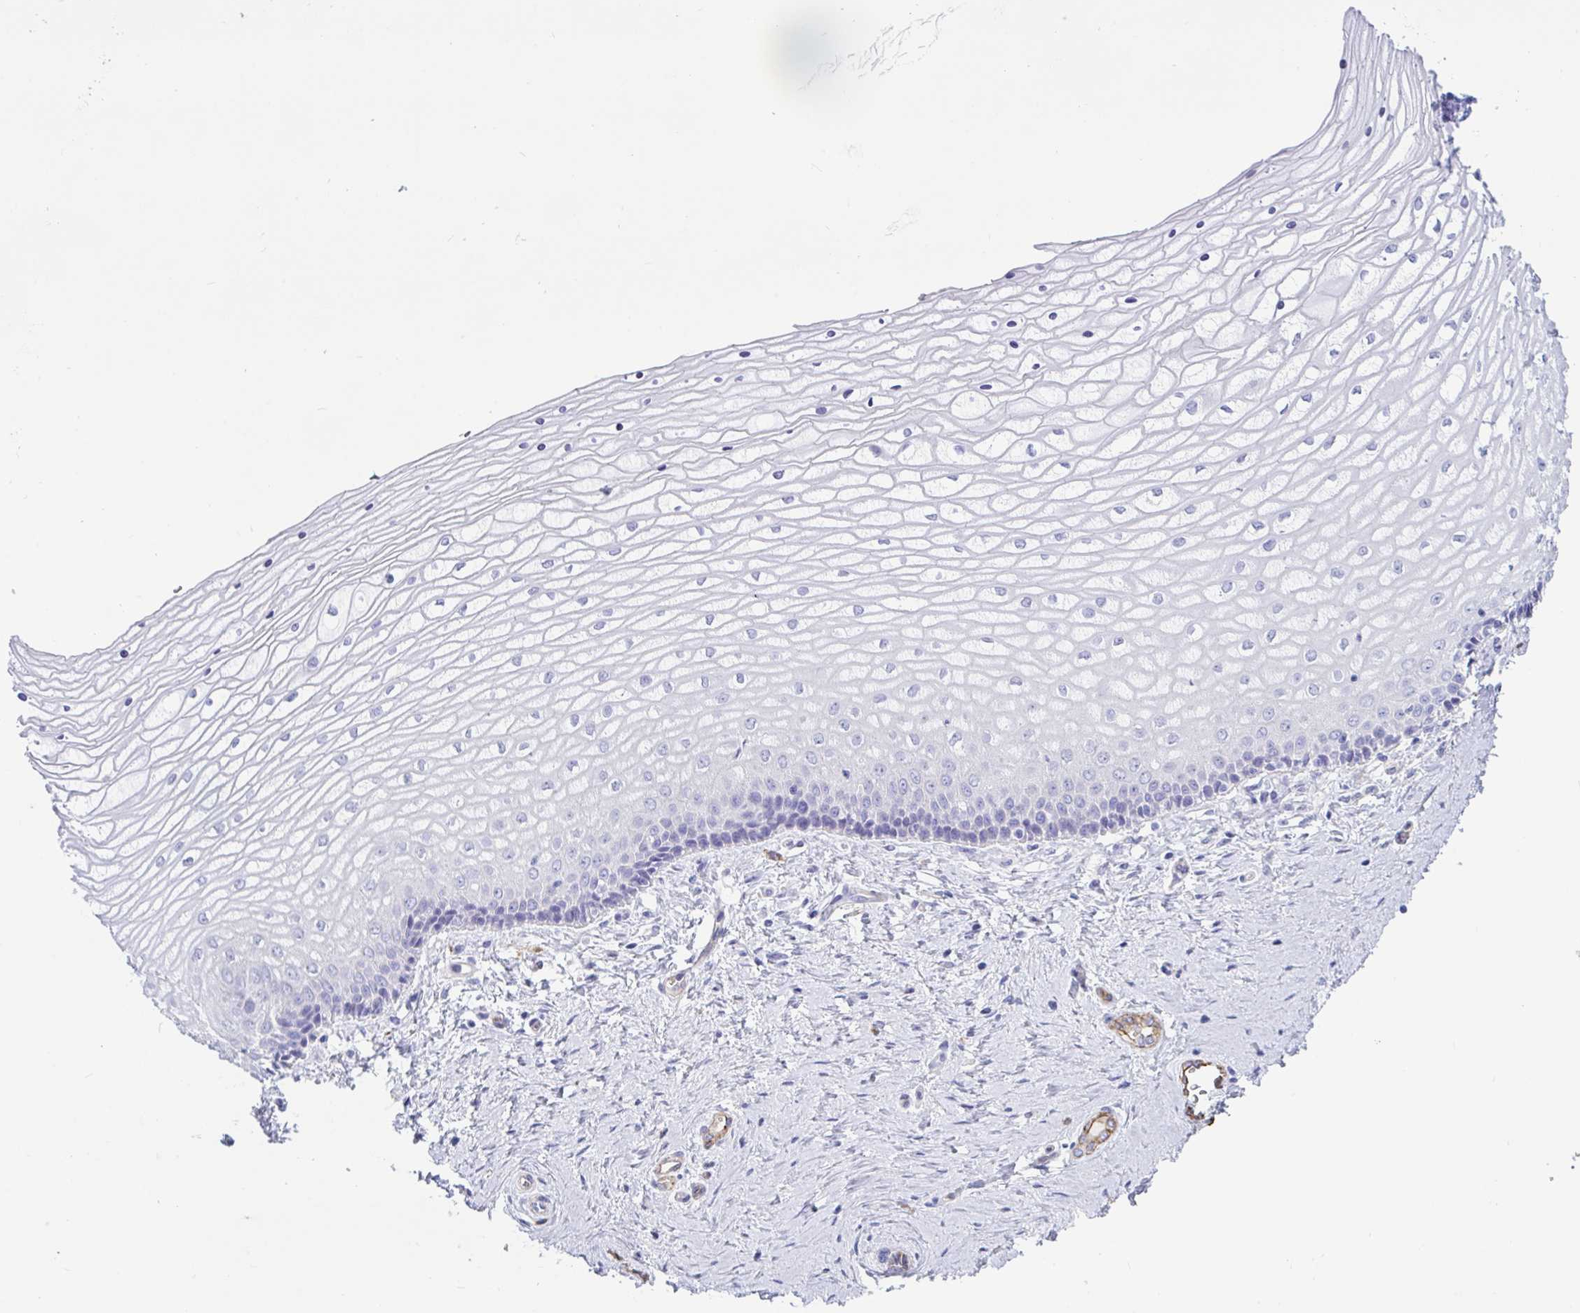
{"staining": {"intensity": "negative", "quantity": "none", "location": "none"}, "tissue": "vagina", "cell_type": "Squamous epithelial cells", "image_type": "normal", "snomed": [{"axis": "morphology", "description": "Normal tissue, NOS"}, {"axis": "topography", "description": "Vagina"}], "caption": "Immunohistochemical staining of benign human vagina shows no significant positivity in squamous epithelial cells.", "gene": "RPL22L1", "patient": {"sex": "female", "age": 45}}